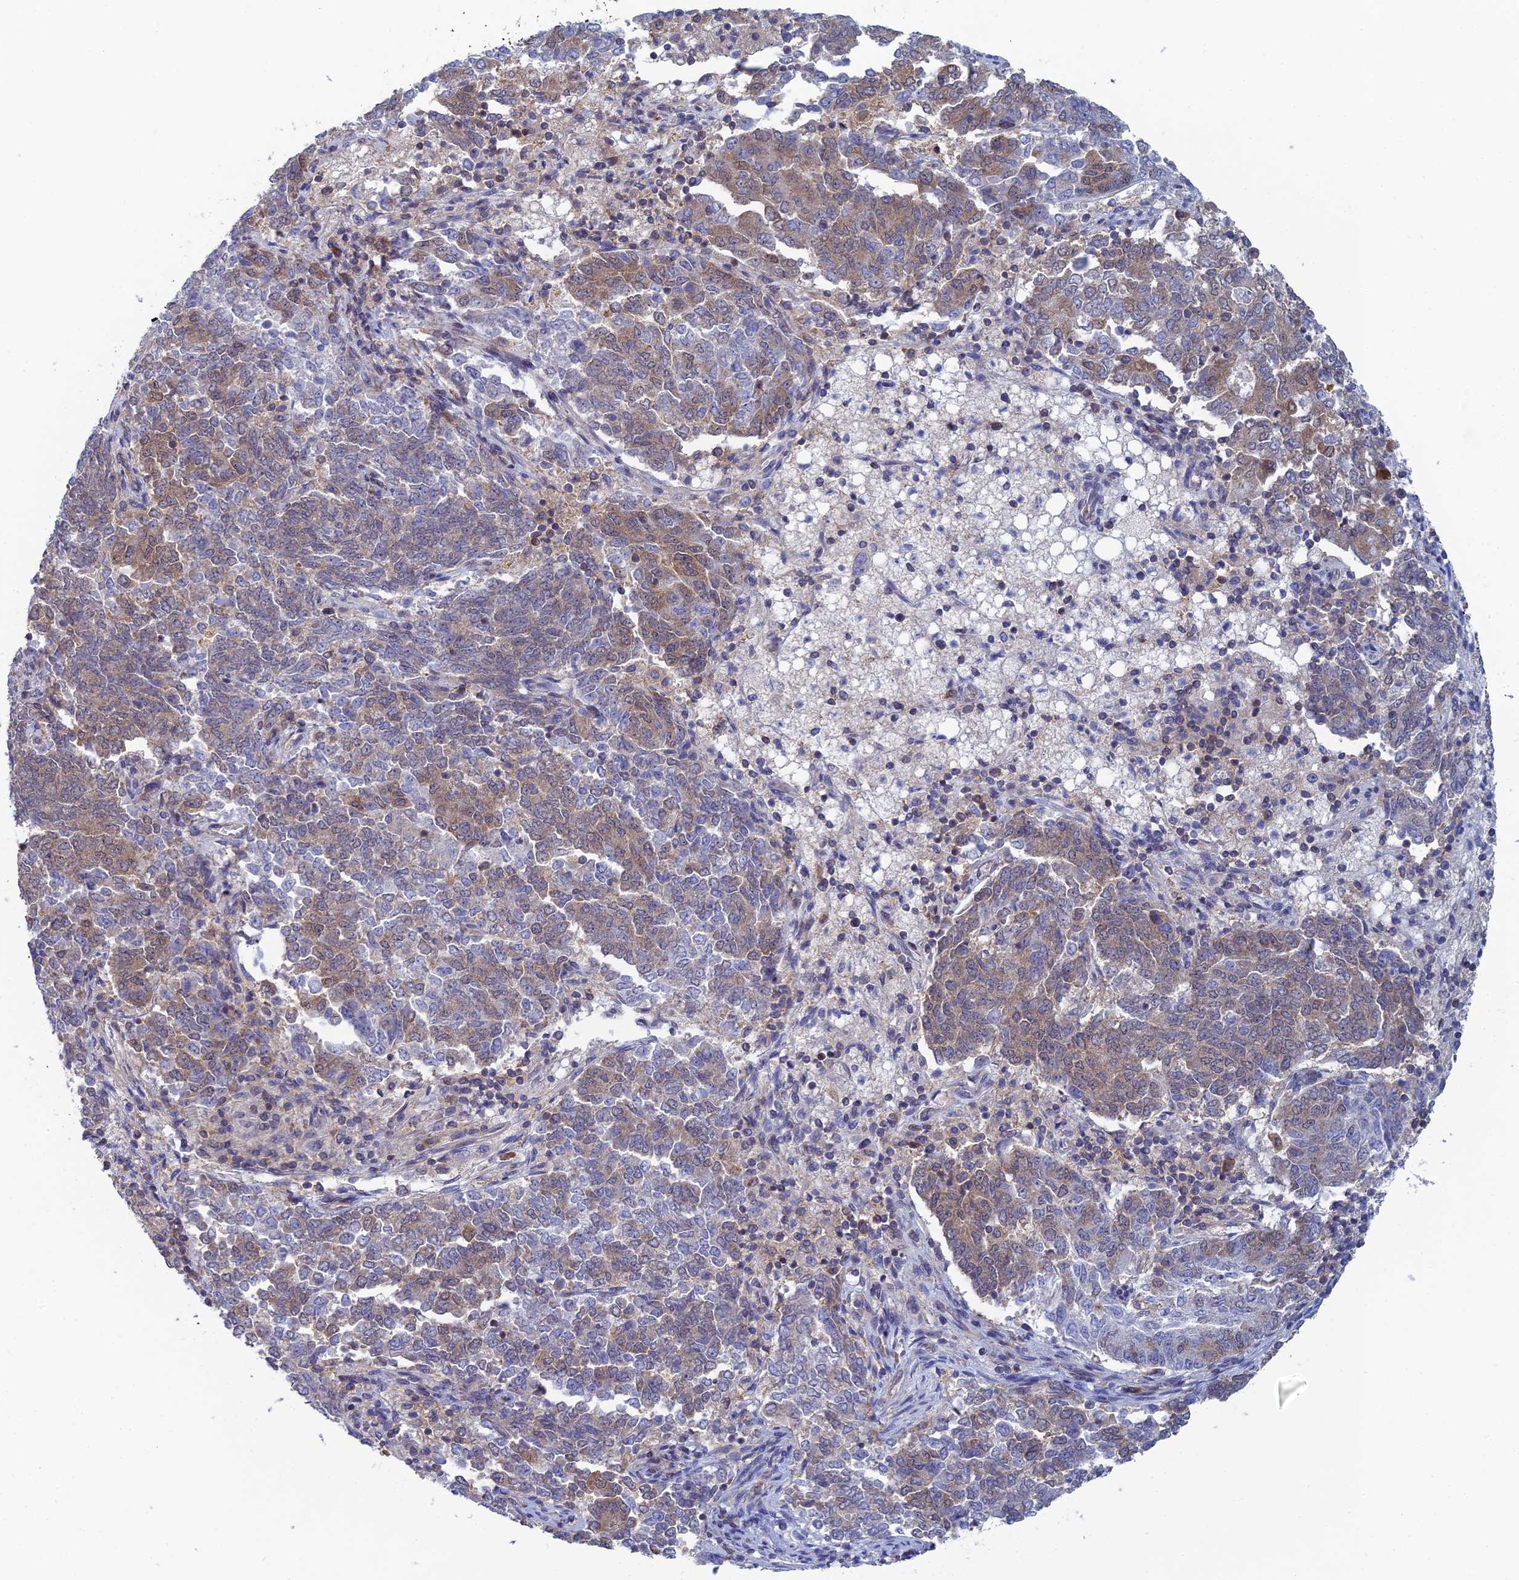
{"staining": {"intensity": "weak", "quantity": "25%-75%", "location": "cytoplasmic/membranous"}, "tissue": "endometrial cancer", "cell_type": "Tumor cells", "image_type": "cancer", "snomed": [{"axis": "morphology", "description": "Adenocarcinoma, NOS"}, {"axis": "topography", "description": "Endometrium"}], "caption": "Human endometrial cancer (adenocarcinoma) stained for a protein (brown) demonstrates weak cytoplasmic/membranous positive positivity in about 25%-75% of tumor cells.", "gene": "SRA1", "patient": {"sex": "female", "age": 80}}